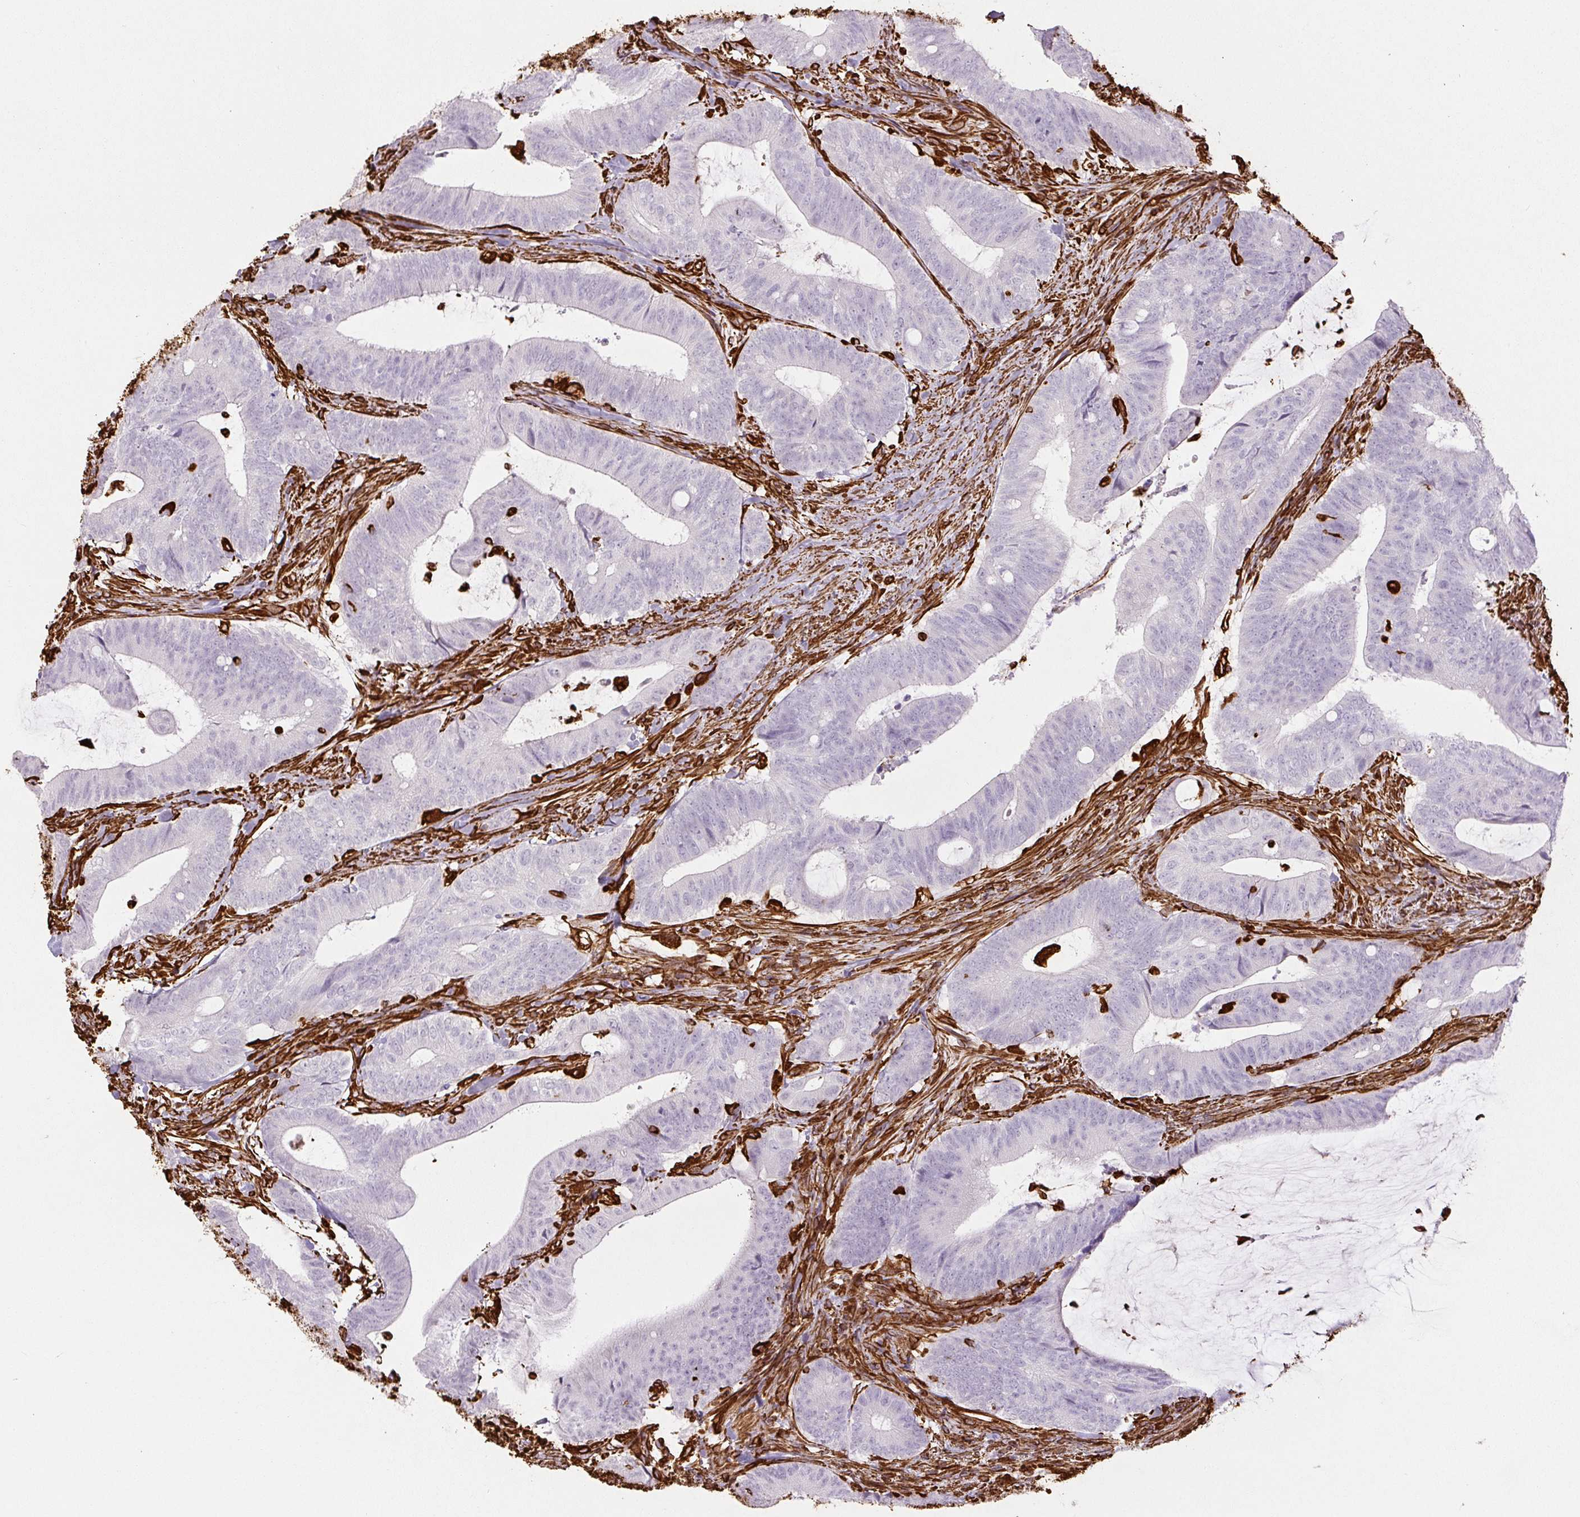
{"staining": {"intensity": "negative", "quantity": "none", "location": "none"}, "tissue": "colorectal cancer", "cell_type": "Tumor cells", "image_type": "cancer", "snomed": [{"axis": "morphology", "description": "Adenocarcinoma, NOS"}, {"axis": "topography", "description": "Colon"}], "caption": "IHC of colorectal cancer displays no expression in tumor cells.", "gene": "VIM", "patient": {"sex": "female", "age": 43}}